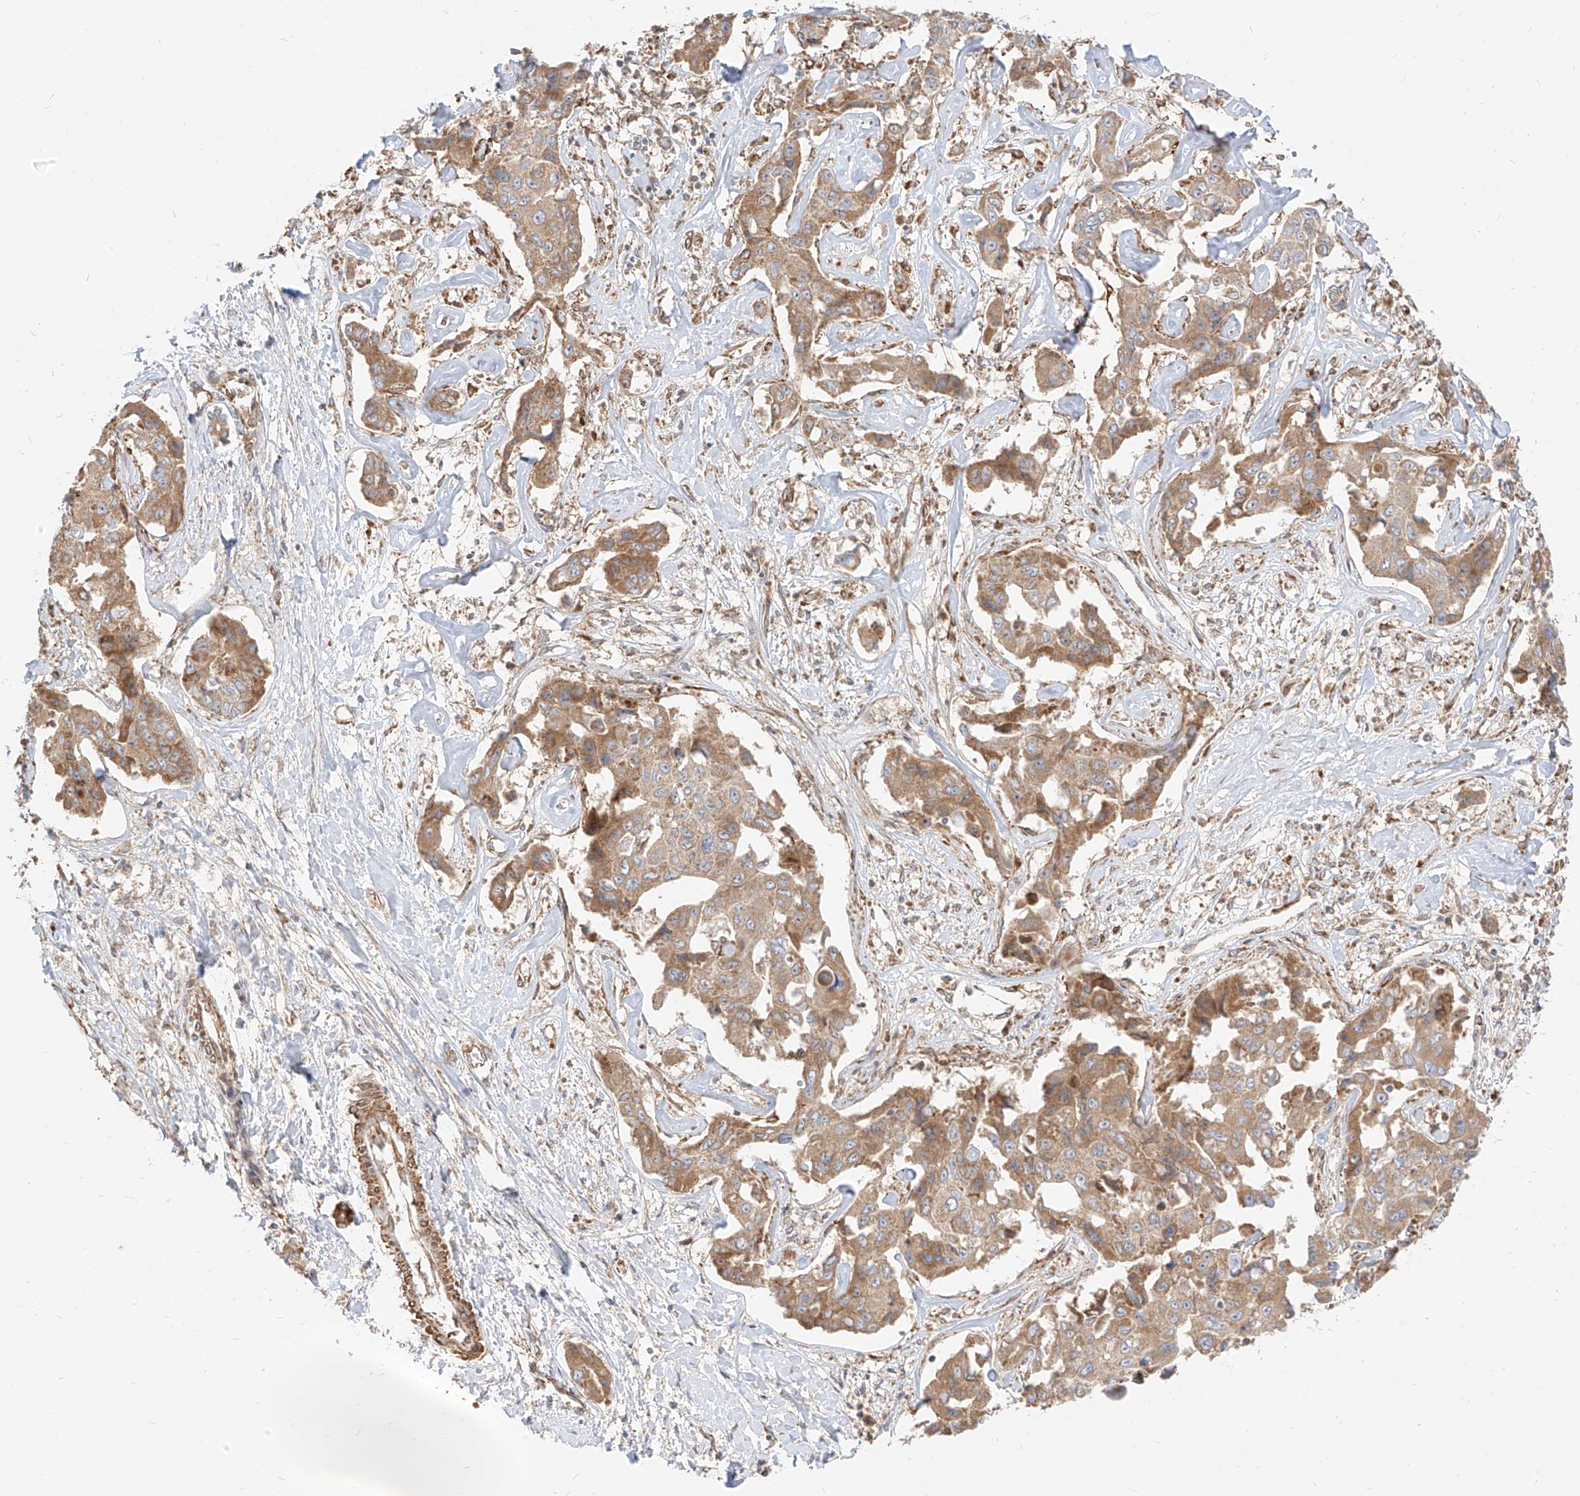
{"staining": {"intensity": "moderate", "quantity": ">75%", "location": "cytoplasmic/membranous"}, "tissue": "liver cancer", "cell_type": "Tumor cells", "image_type": "cancer", "snomed": [{"axis": "morphology", "description": "Cholangiocarcinoma"}, {"axis": "topography", "description": "Liver"}], "caption": "A brown stain labels moderate cytoplasmic/membranous expression of a protein in liver cancer (cholangiocarcinoma) tumor cells. The protein of interest is stained brown, and the nuclei are stained in blue (DAB IHC with brightfield microscopy, high magnification).", "gene": "PLCL1", "patient": {"sex": "male", "age": 59}}